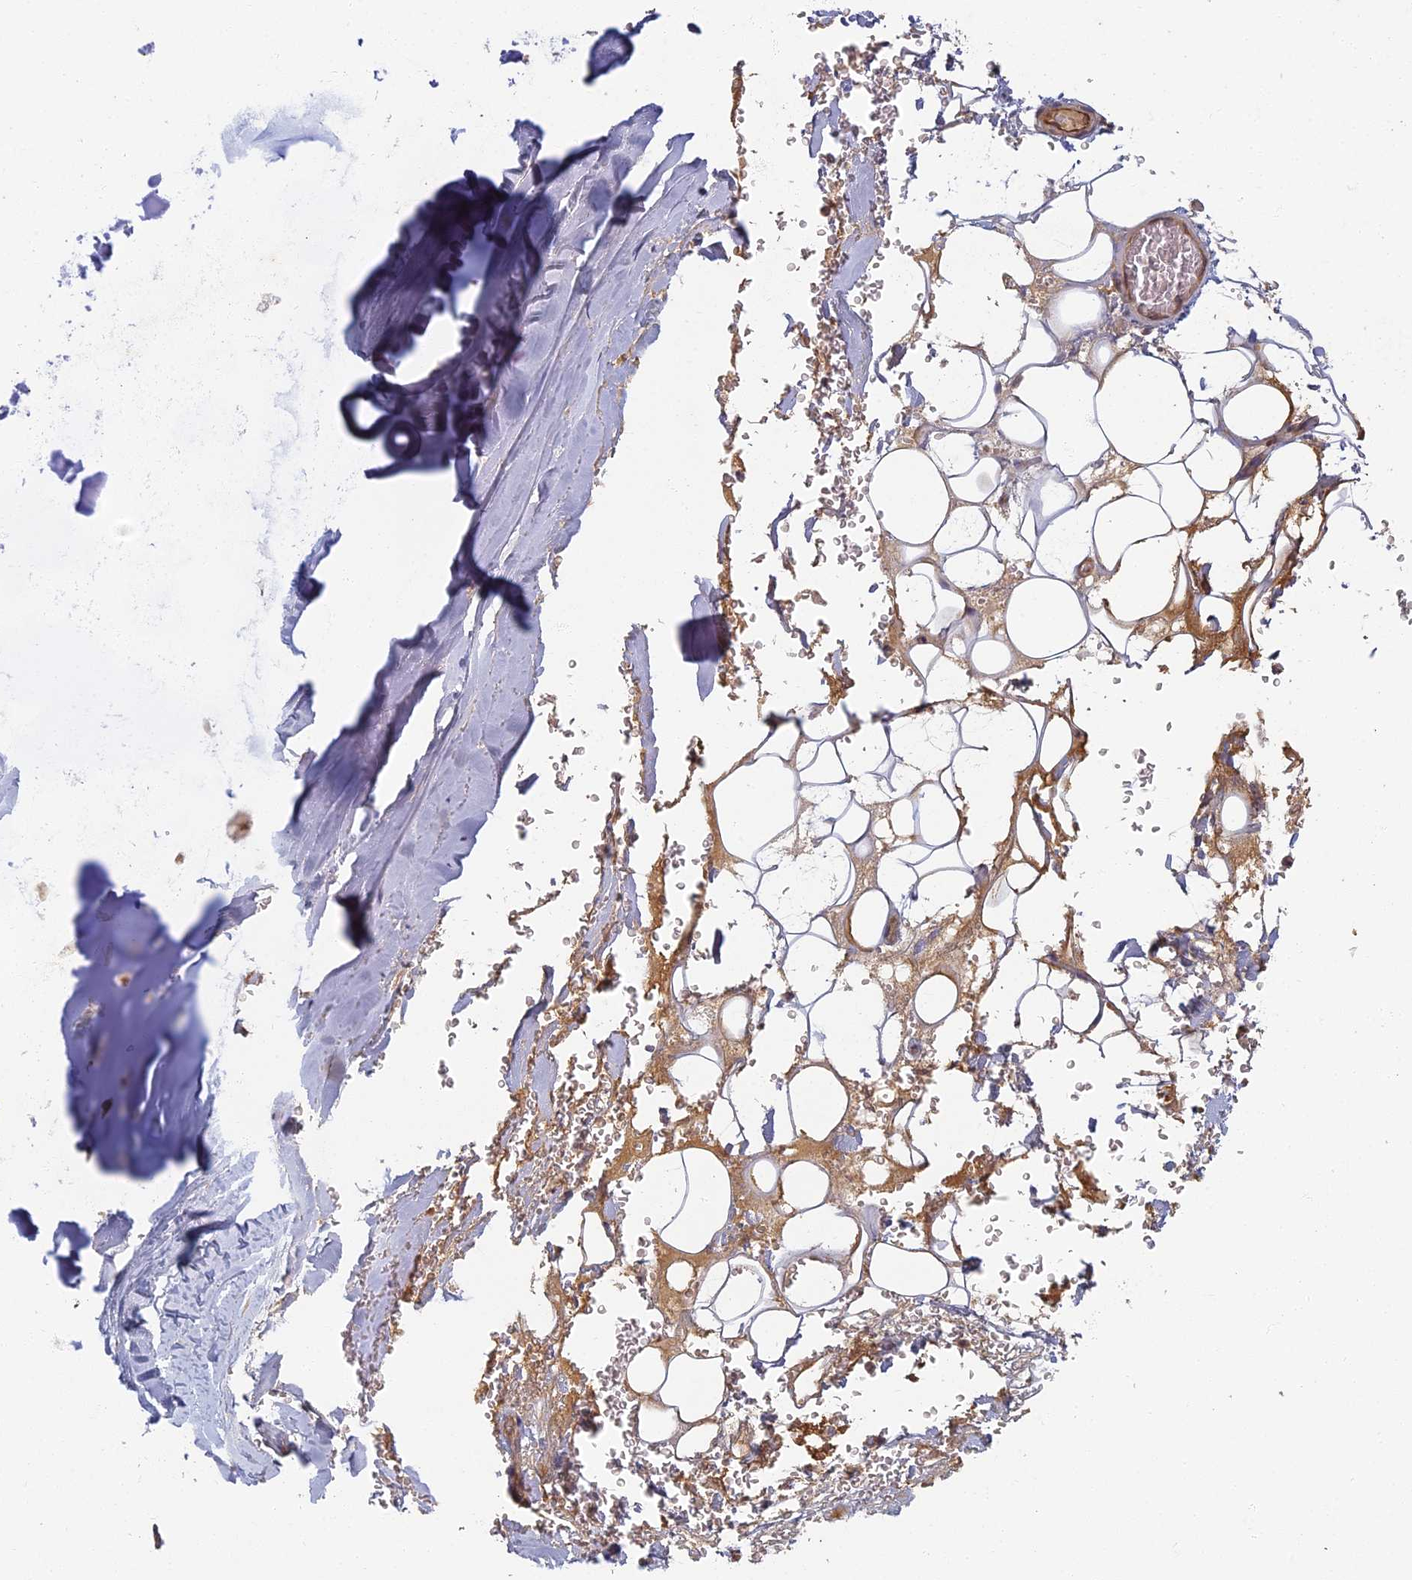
{"staining": {"intensity": "negative", "quantity": "none", "location": "none"}, "tissue": "adipose tissue", "cell_type": "Adipocytes", "image_type": "normal", "snomed": [{"axis": "morphology", "description": "Normal tissue, NOS"}, {"axis": "topography", "description": "Cartilage tissue"}], "caption": "The immunohistochemistry histopathology image has no significant expression in adipocytes of adipose tissue.", "gene": "INO80D", "patient": {"sex": "female", "age": 63}}